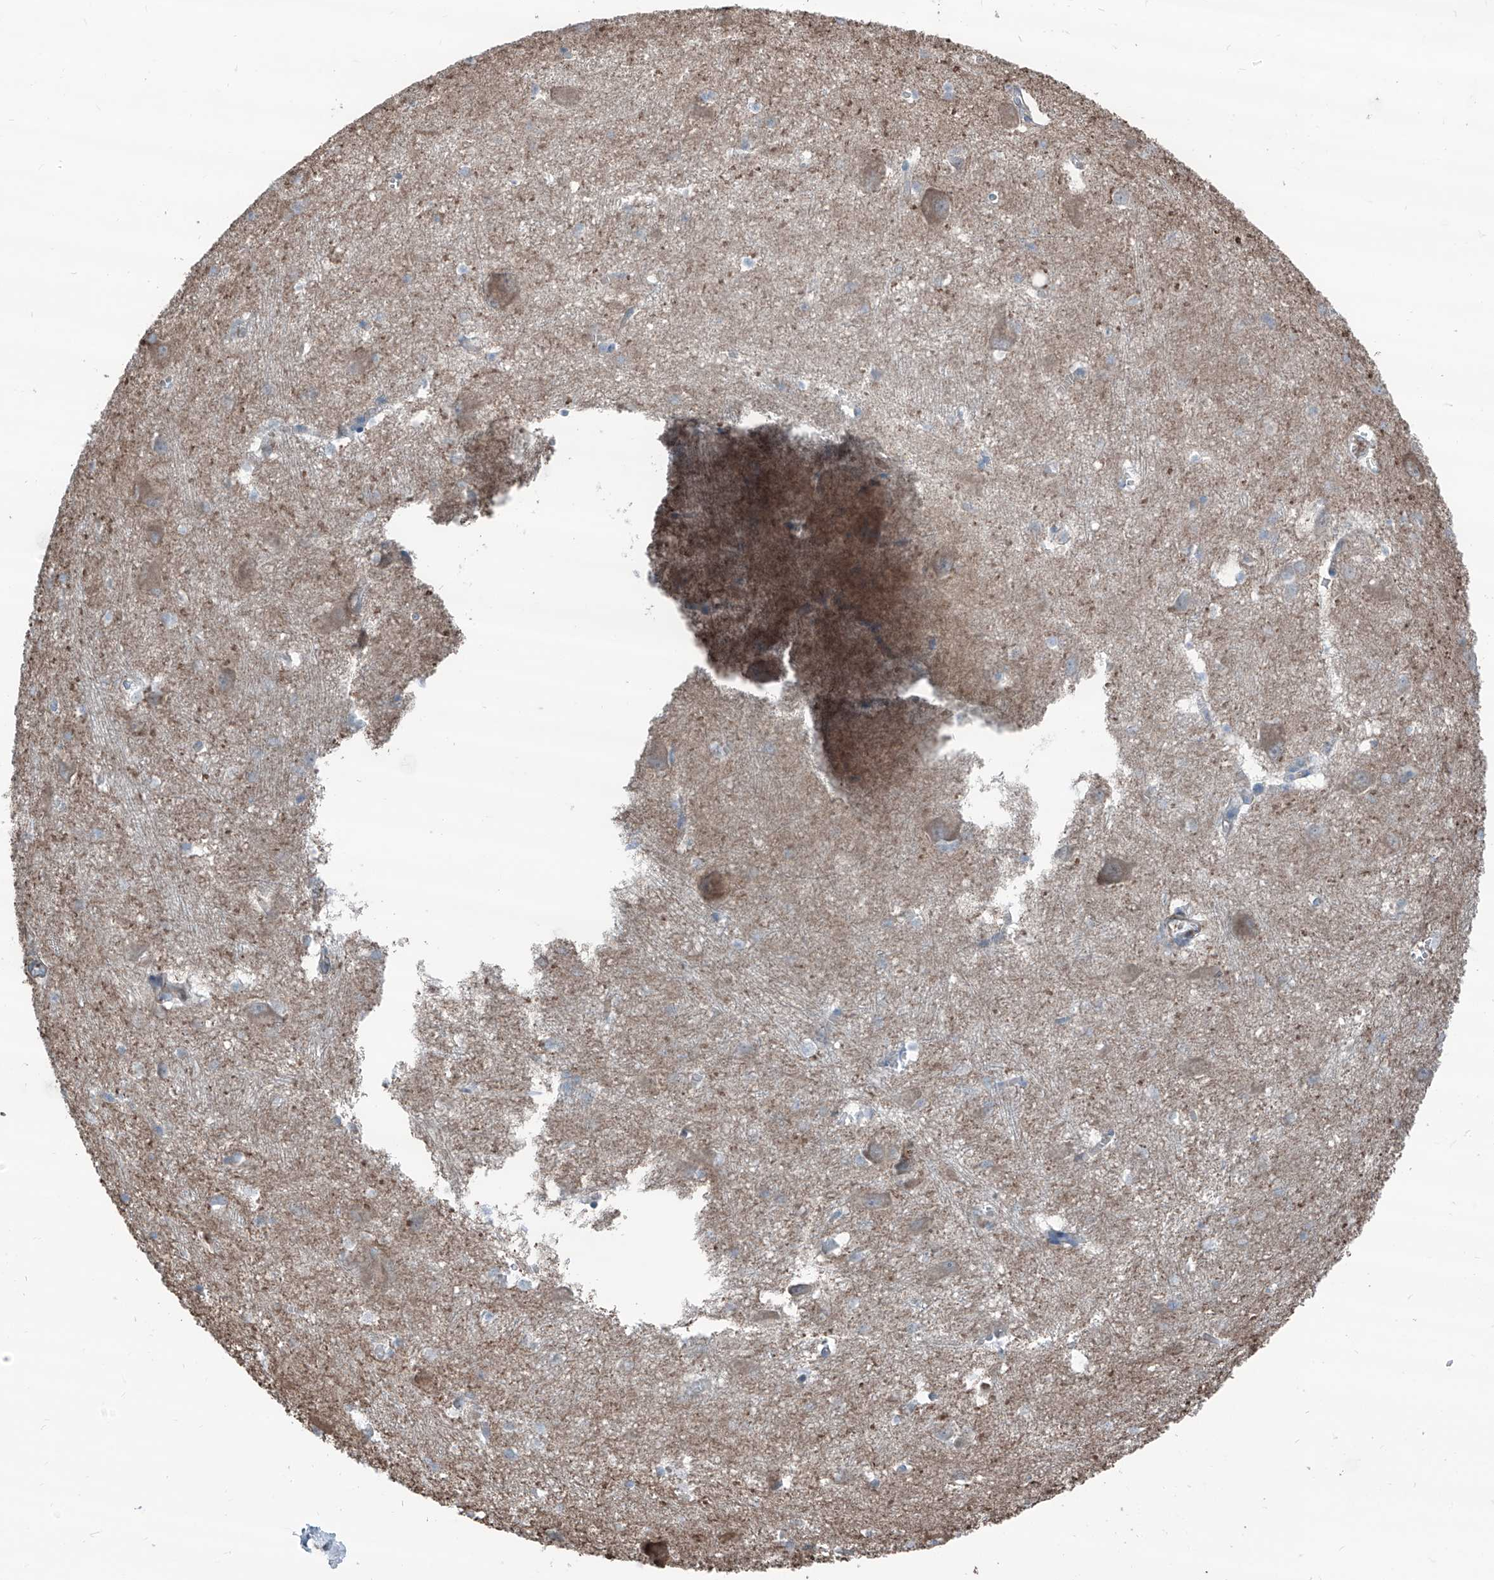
{"staining": {"intensity": "negative", "quantity": "none", "location": "none"}, "tissue": "caudate", "cell_type": "Glial cells", "image_type": "normal", "snomed": [{"axis": "morphology", "description": "Normal tissue, NOS"}, {"axis": "topography", "description": "Lateral ventricle wall"}], "caption": "Benign caudate was stained to show a protein in brown. There is no significant expression in glial cells. (Stains: DAB IHC with hematoxylin counter stain, Microscopy: brightfield microscopy at high magnification).", "gene": "HSPB11", "patient": {"sex": "male", "age": 37}}